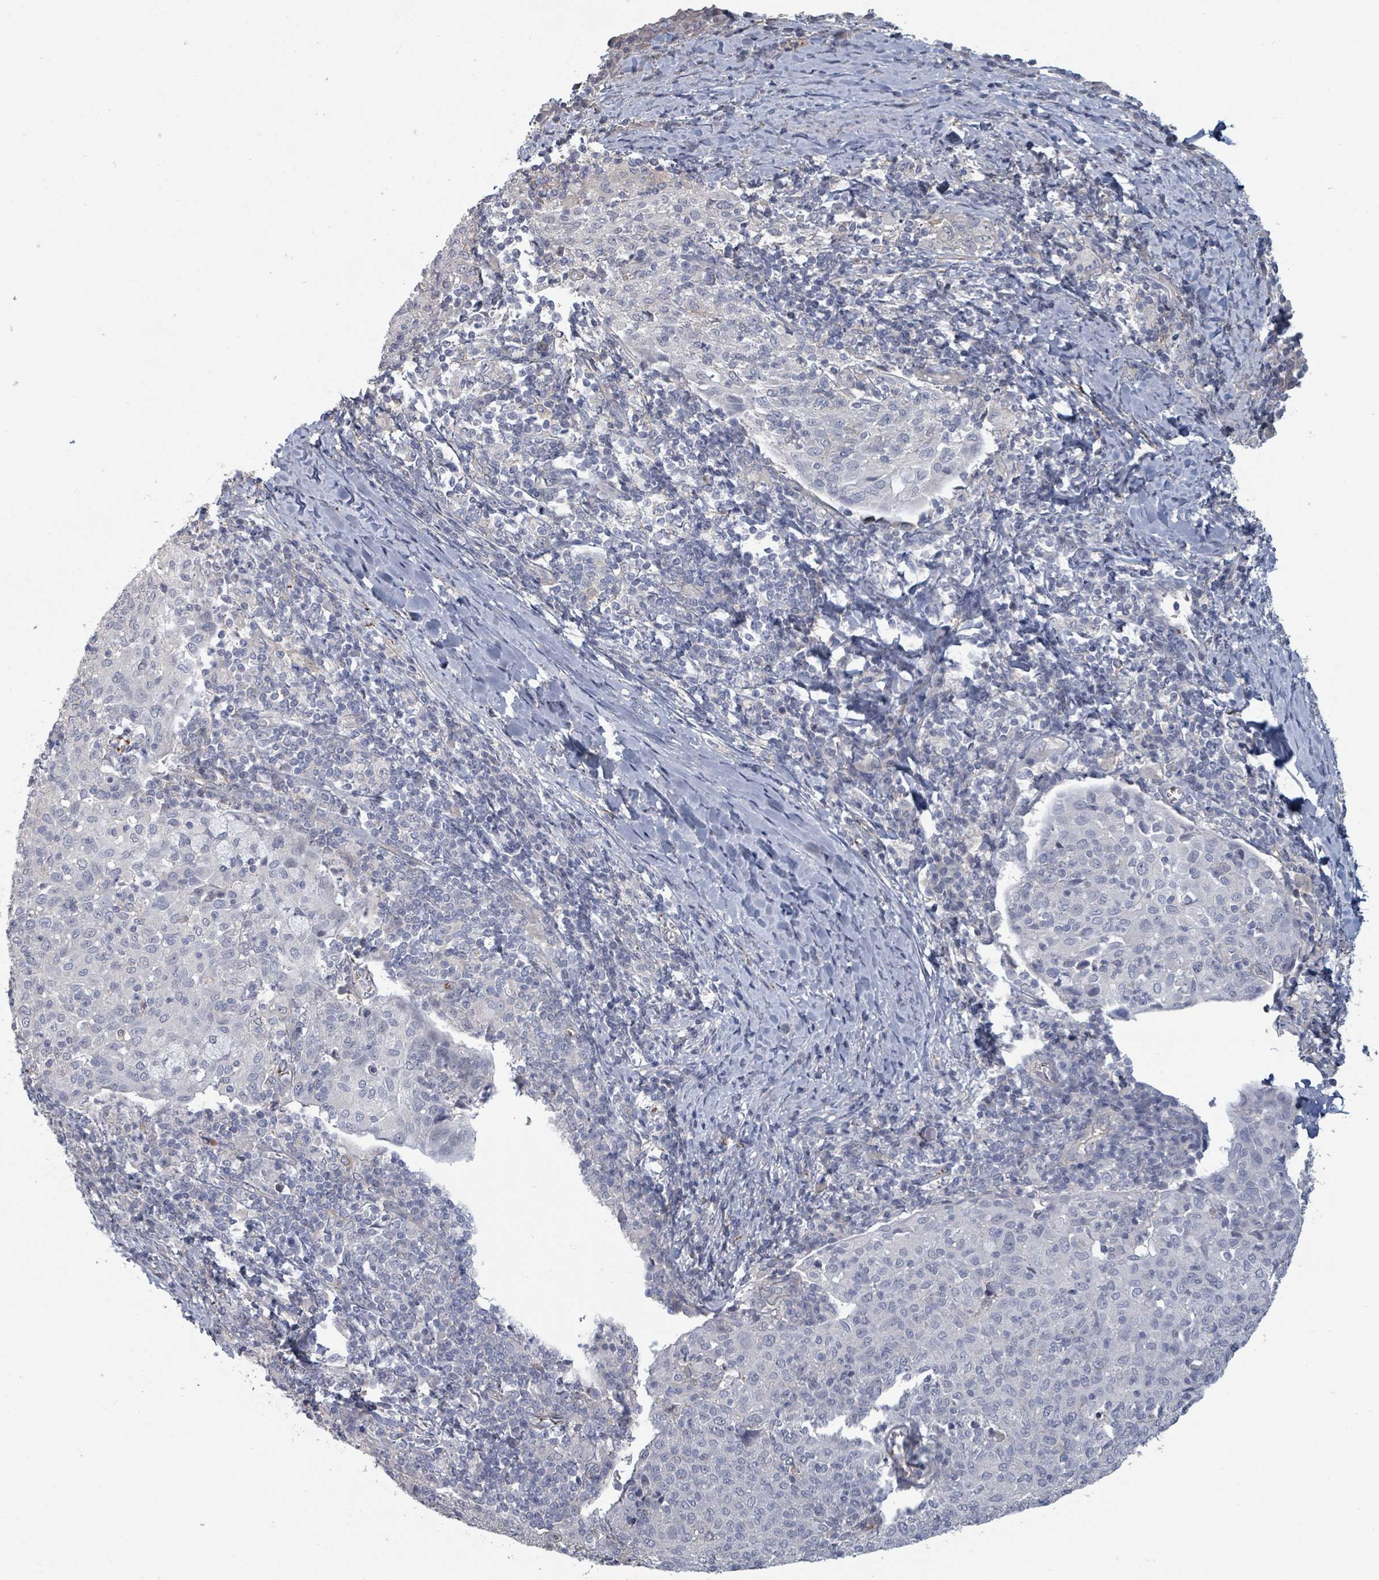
{"staining": {"intensity": "negative", "quantity": "none", "location": "none"}, "tissue": "cervical cancer", "cell_type": "Tumor cells", "image_type": "cancer", "snomed": [{"axis": "morphology", "description": "Squamous cell carcinoma, NOS"}, {"axis": "topography", "description": "Cervix"}], "caption": "Immunohistochemical staining of human cervical cancer (squamous cell carcinoma) exhibits no significant expression in tumor cells.", "gene": "PLAUR", "patient": {"sex": "female", "age": 52}}